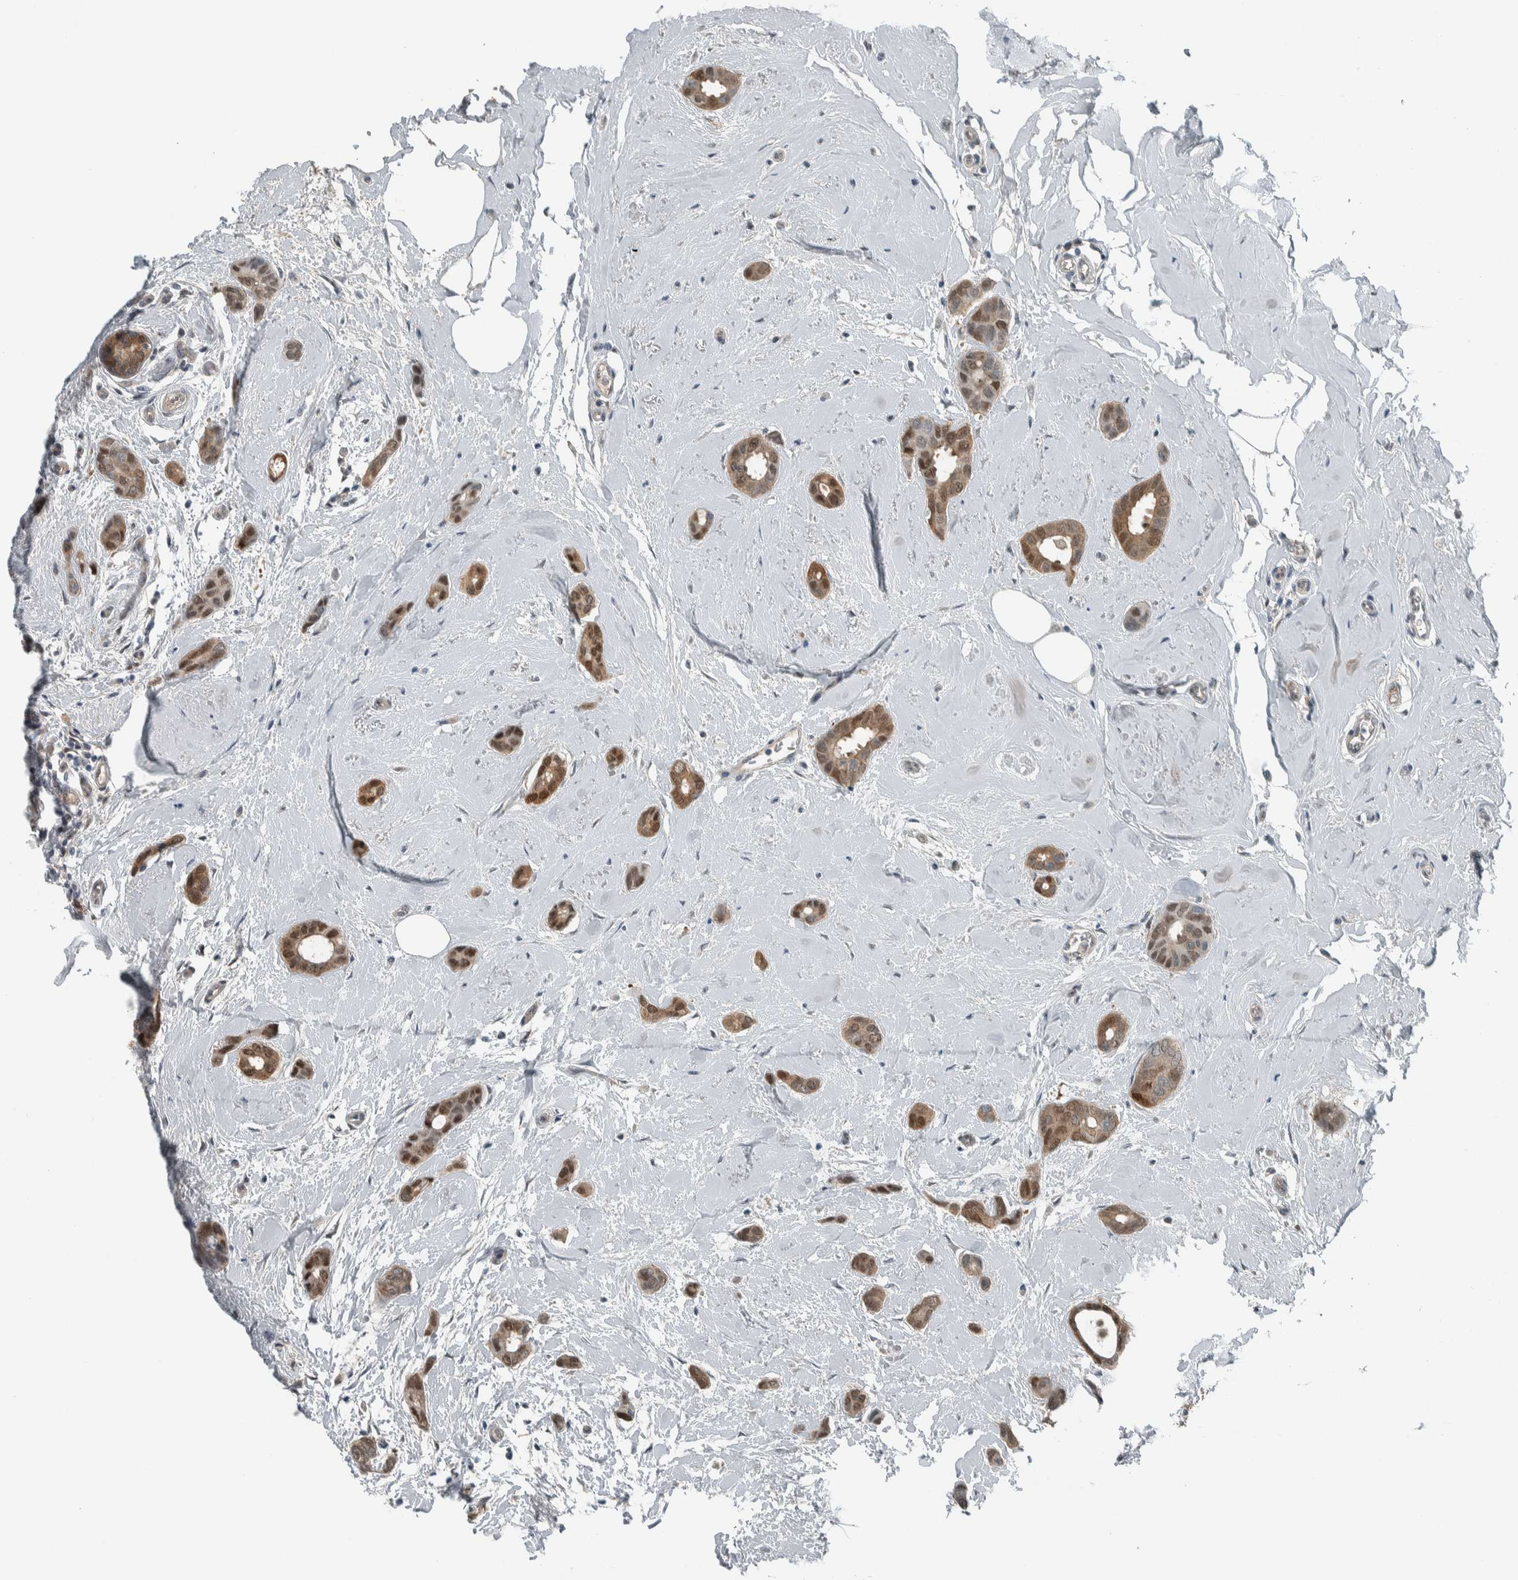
{"staining": {"intensity": "moderate", "quantity": ">75%", "location": "cytoplasmic/membranous,nuclear"}, "tissue": "breast cancer", "cell_type": "Tumor cells", "image_type": "cancer", "snomed": [{"axis": "morphology", "description": "Duct carcinoma"}, {"axis": "topography", "description": "Breast"}], "caption": "There is medium levels of moderate cytoplasmic/membranous and nuclear expression in tumor cells of breast infiltrating ductal carcinoma, as demonstrated by immunohistochemical staining (brown color).", "gene": "ALAD", "patient": {"sex": "female", "age": 55}}